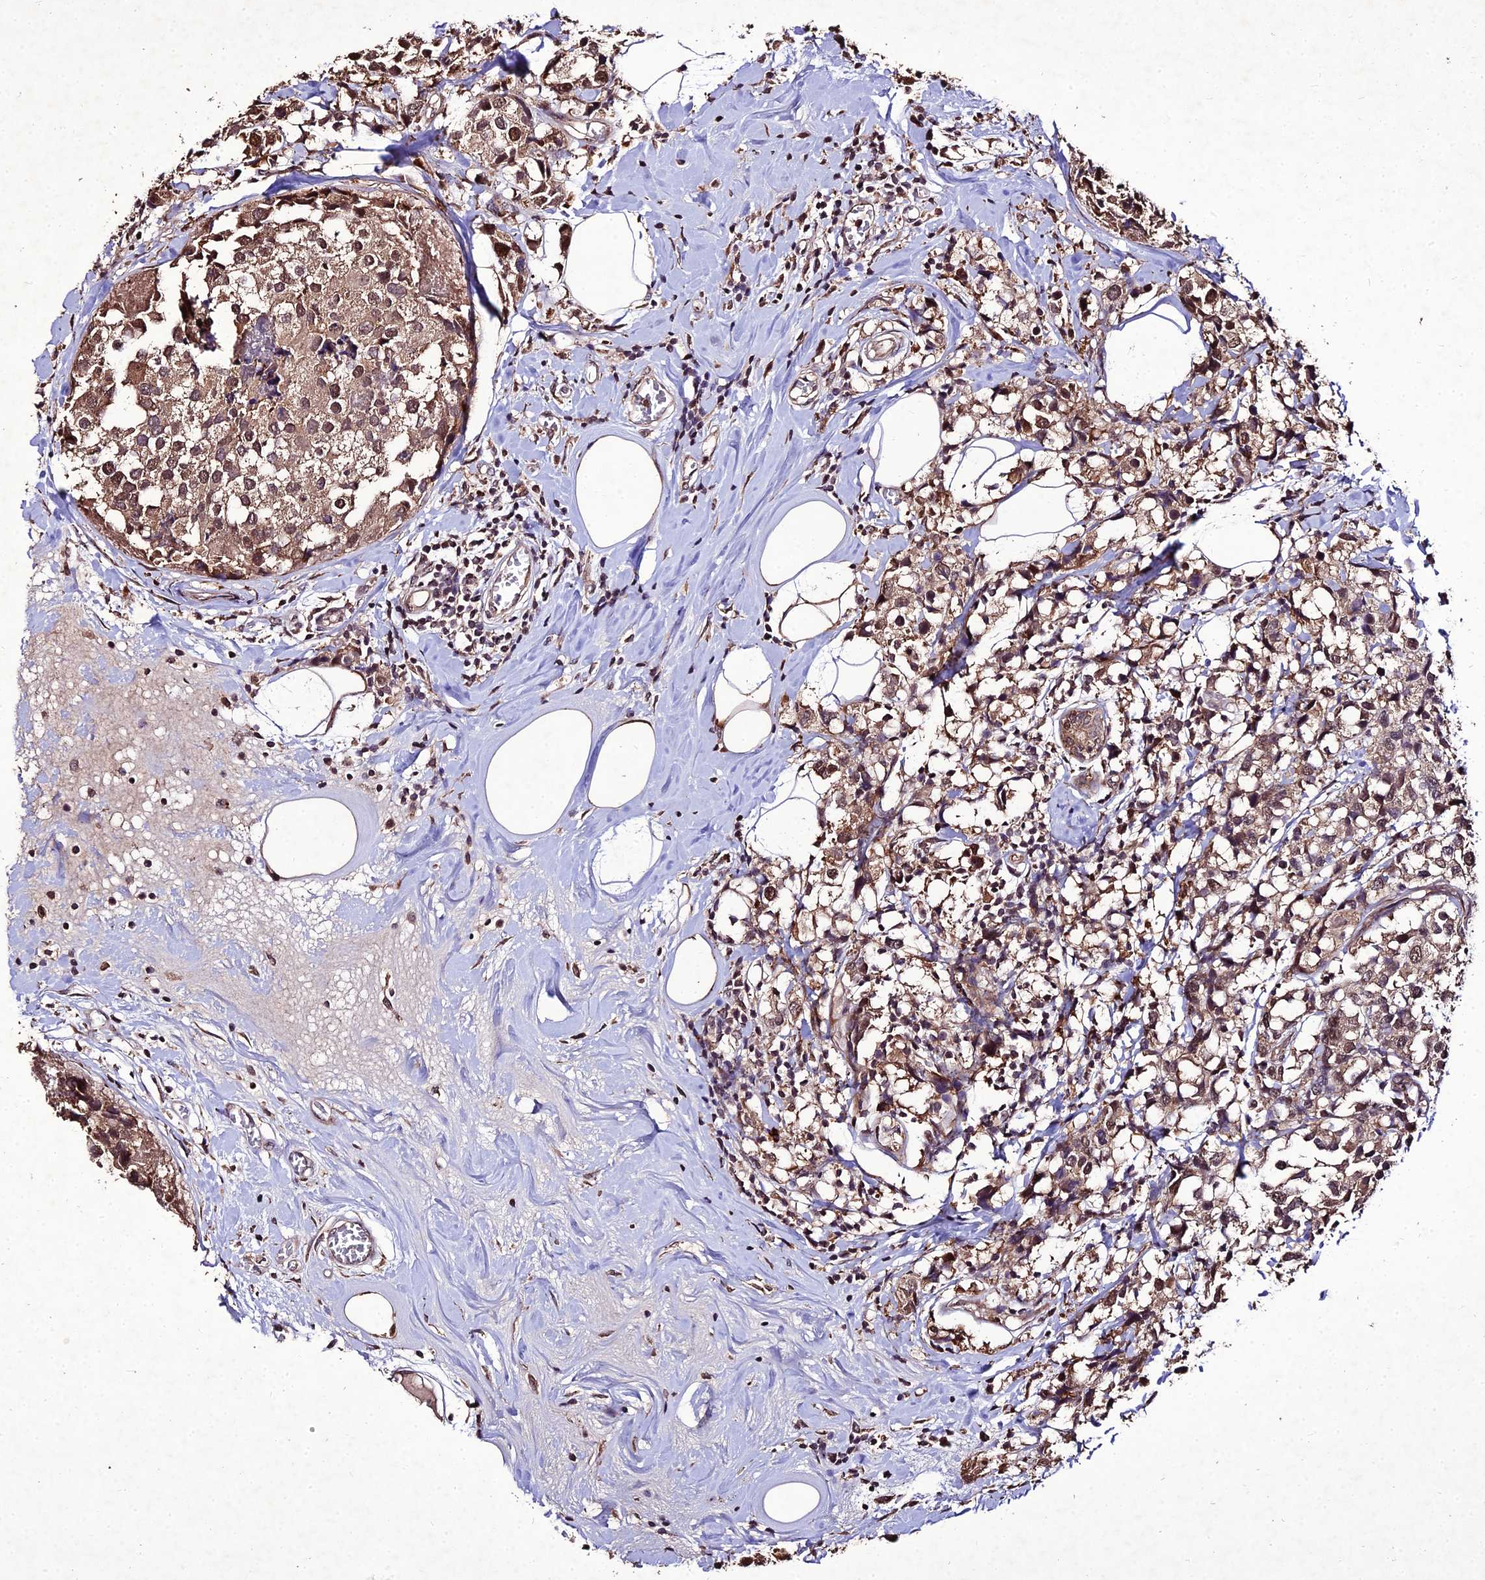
{"staining": {"intensity": "weak", "quantity": ">75%", "location": "cytoplasmic/membranous,nuclear"}, "tissue": "breast cancer", "cell_type": "Tumor cells", "image_type": "cancer", "snomed": [{"axis": "morphology", "description": "Lobular carcinoma"}, {"axis": "topography", "description": "Breast"}], "caption": "Breast cancer stained with DAB immunohistochemistry exhibits low levels of weak cytoplasmic/membranous and nuclear positivity in about >75% of tumor cells. (Stains: DAB (3,3'-diaminobenzidine) in brown, nuclei in blue, Microscopy: brightfield microscopy at high magnification).", "gene": "ZNF766", "patient": {"sex": "female", "age": 59}}